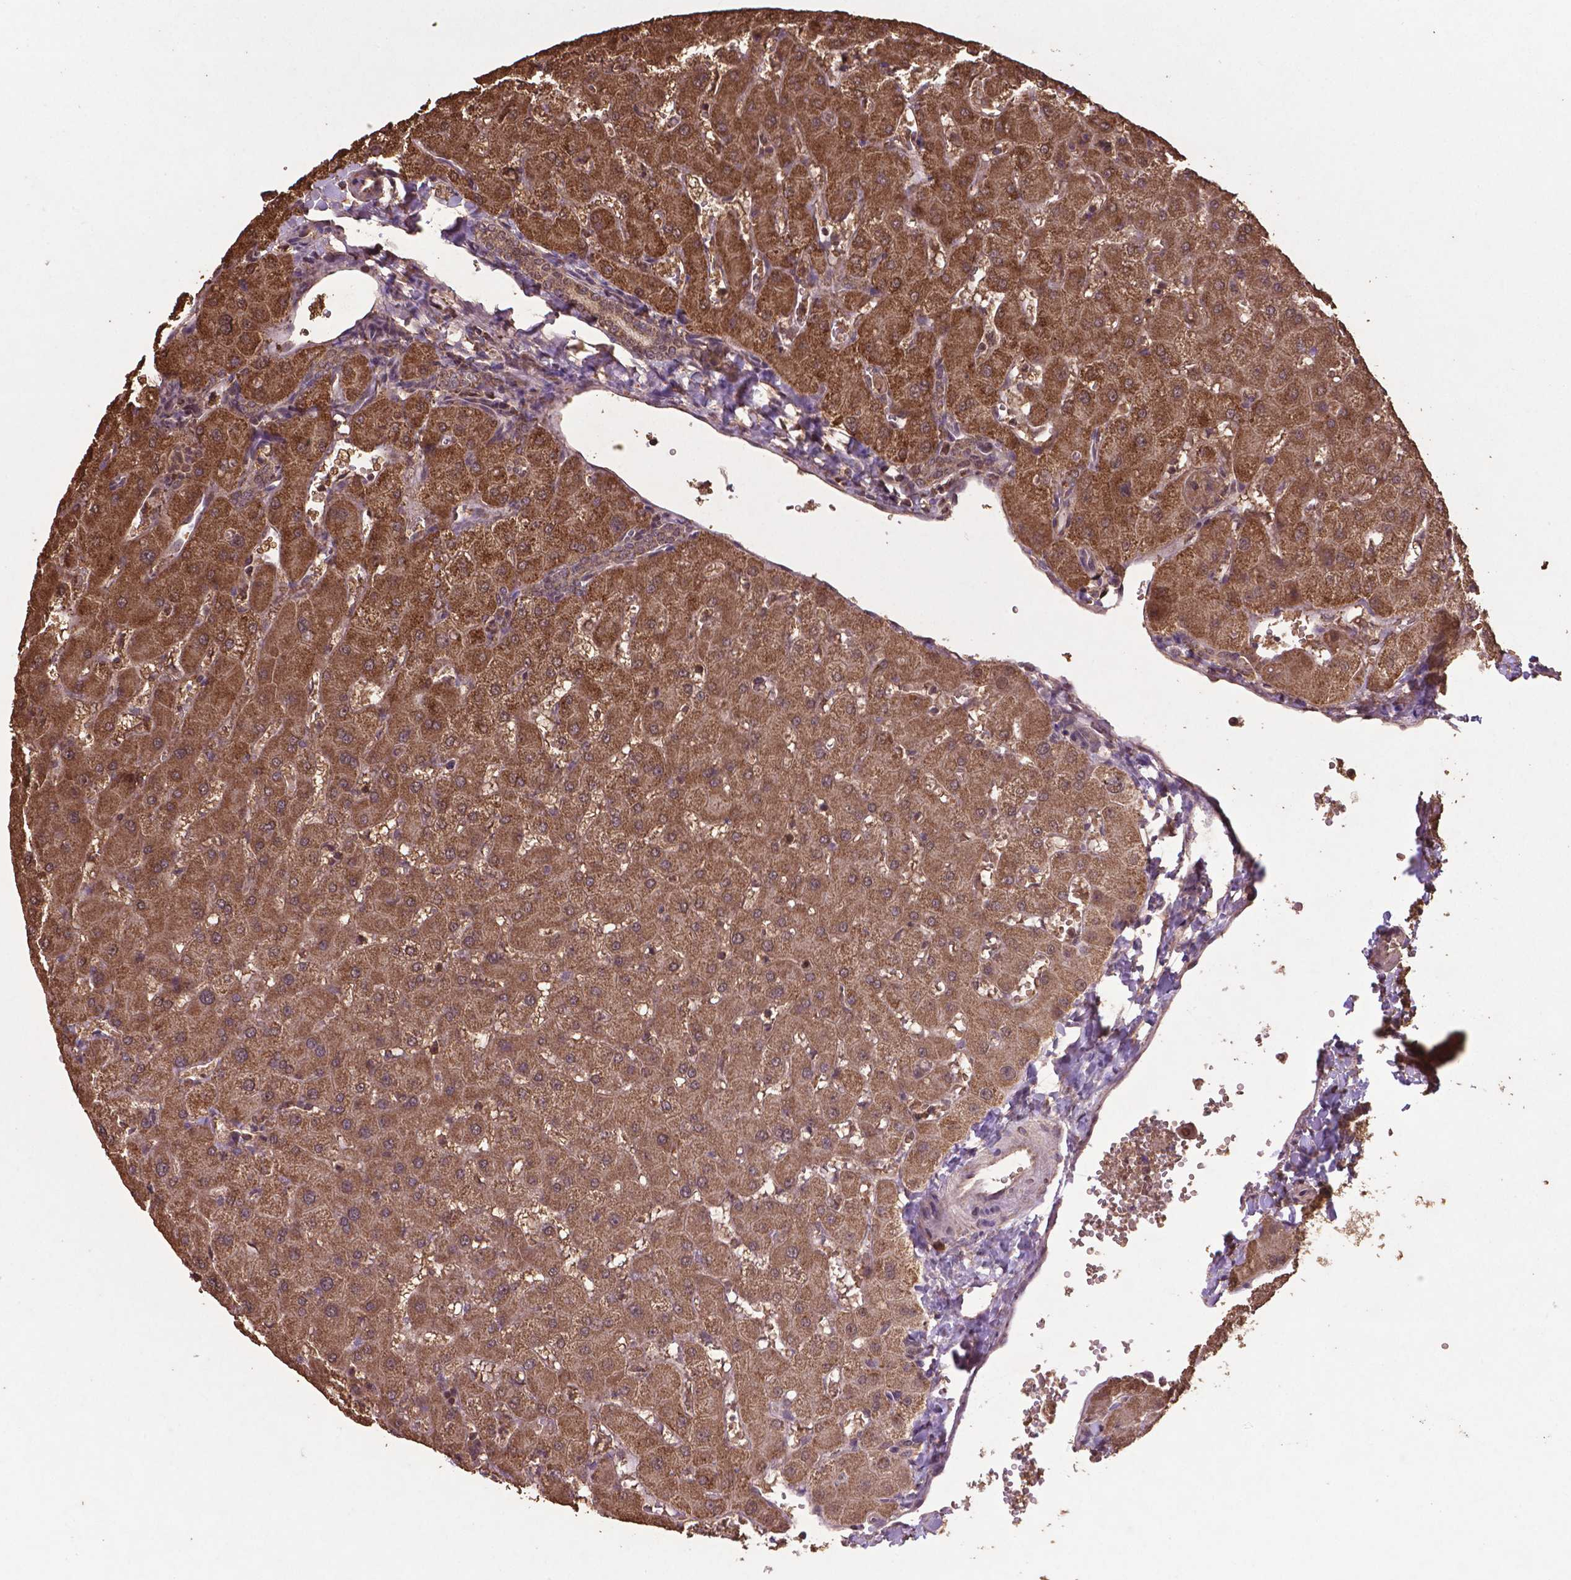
{"staining": {"intensity": "moderate", "quantity": ">75%", "location": "cytoplasmic/membranous,nuclear"}, "tissue": "liver", "cell_type": "Cholangiocytes", "image_type": "normal", "snomed": [{"axis": "morphology", "description": "Normal tissue, NOS"}, {"axis": "topography", "description": "Liver"}], "caption": "A histopathology image of liver stained for a protein exhibits moderate cytoplasmic/membranous,nuclear brown staining in cholangiocytes.", "gene": "DCAF1", "patient": {"sex": "female", "age": 63}}